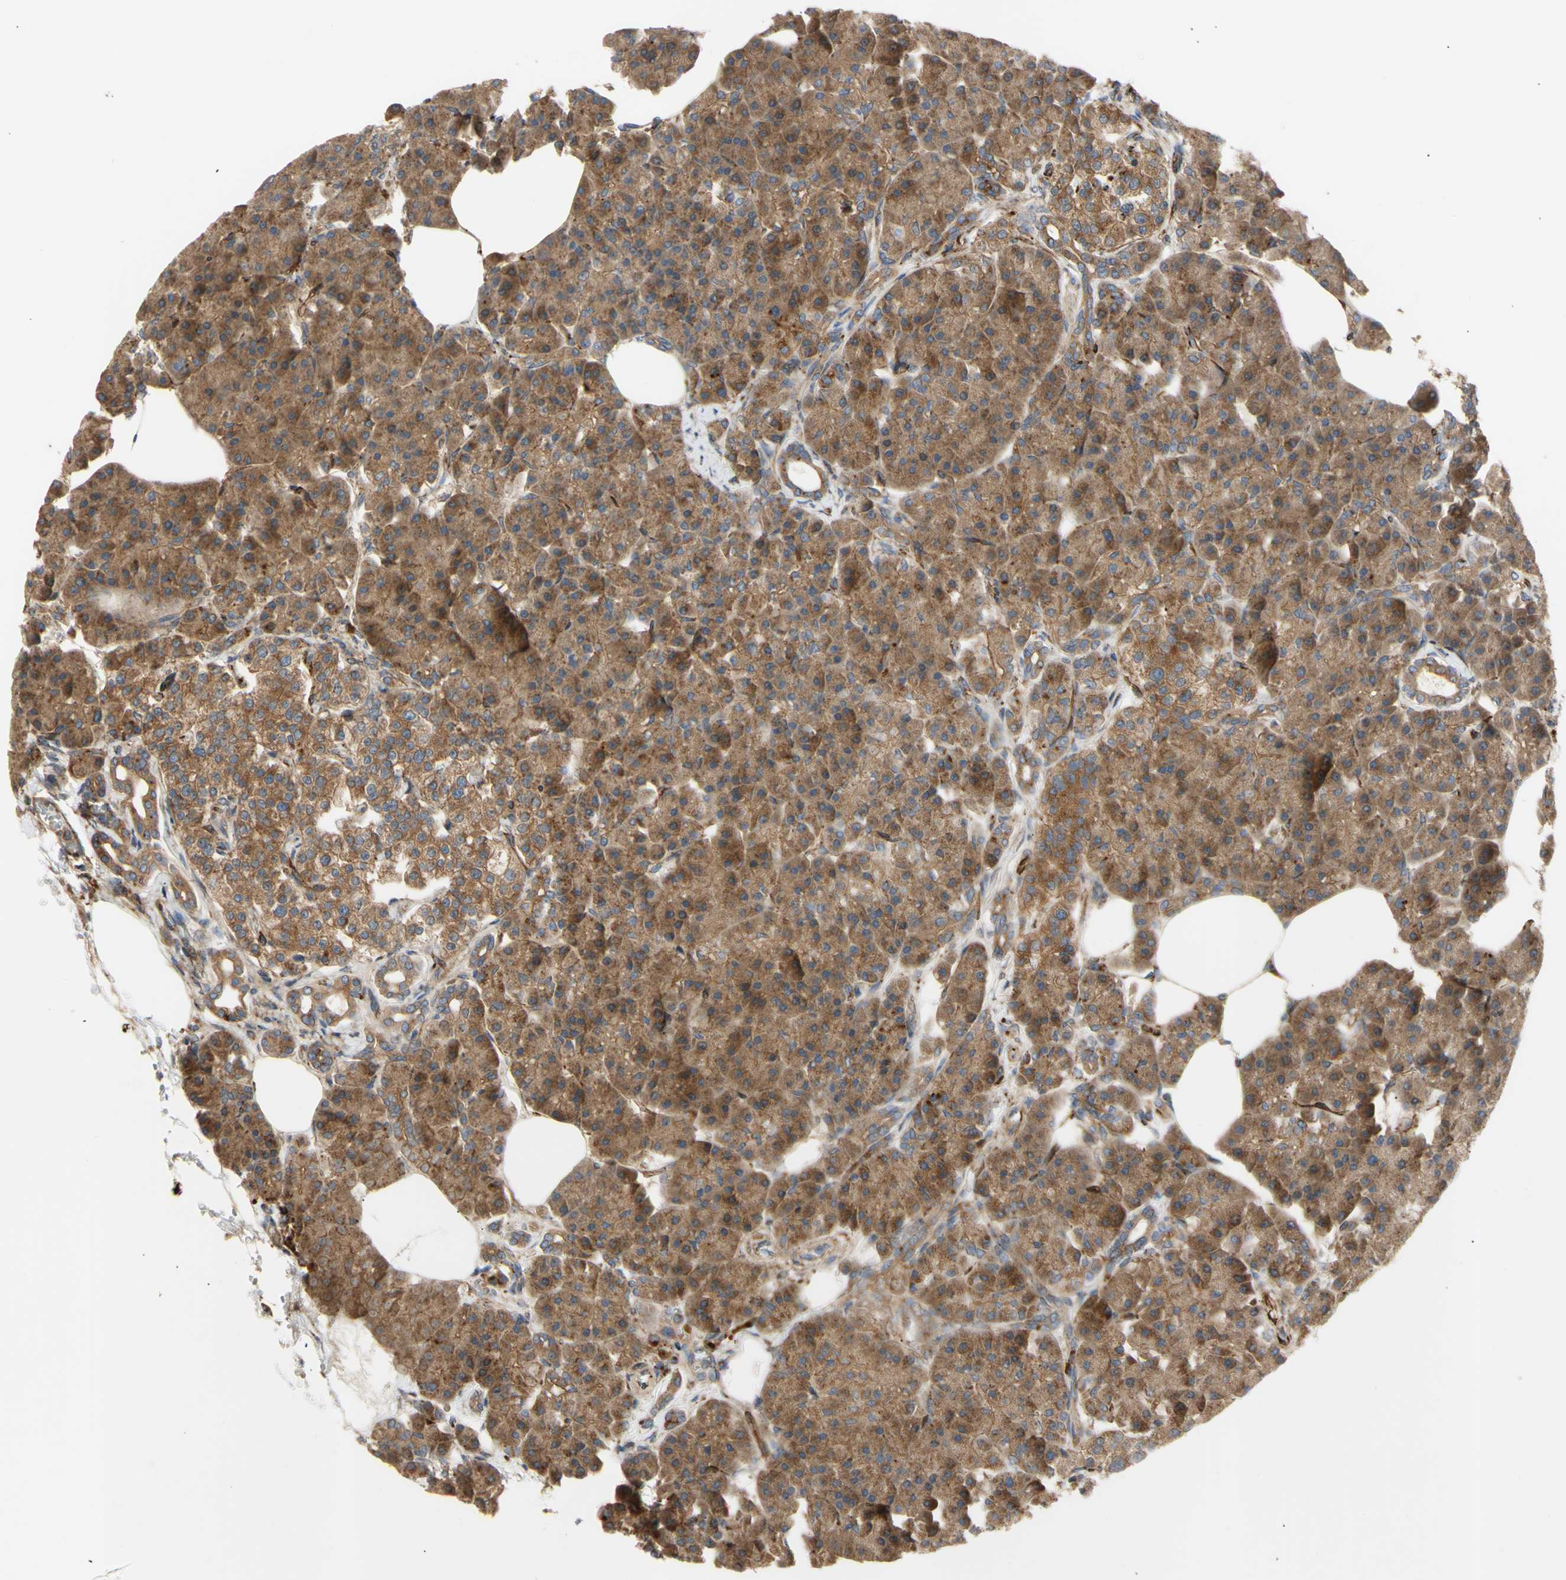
{"staining": {"intensity": "moderate", "quantity": ">75%", "location": "cytoplasmic/membranous"}, "tissue": "pancreas", "cell_type": "Exocrine glandular cells", "image_type": "normal", "snomed": [{"axis": "morphology", "description": "Normal tissue, NOS"}, {"axis": "topography", "description": "Pancreas"}], "caption": "Pancreas stained for a protein (brown) exhibits moderate cytoplasmic/membranous positive expression in approximately >75% of exocrine glandular cells.", "gene": "TUBG2", "patient": {"sex": "female", "age": 70}}